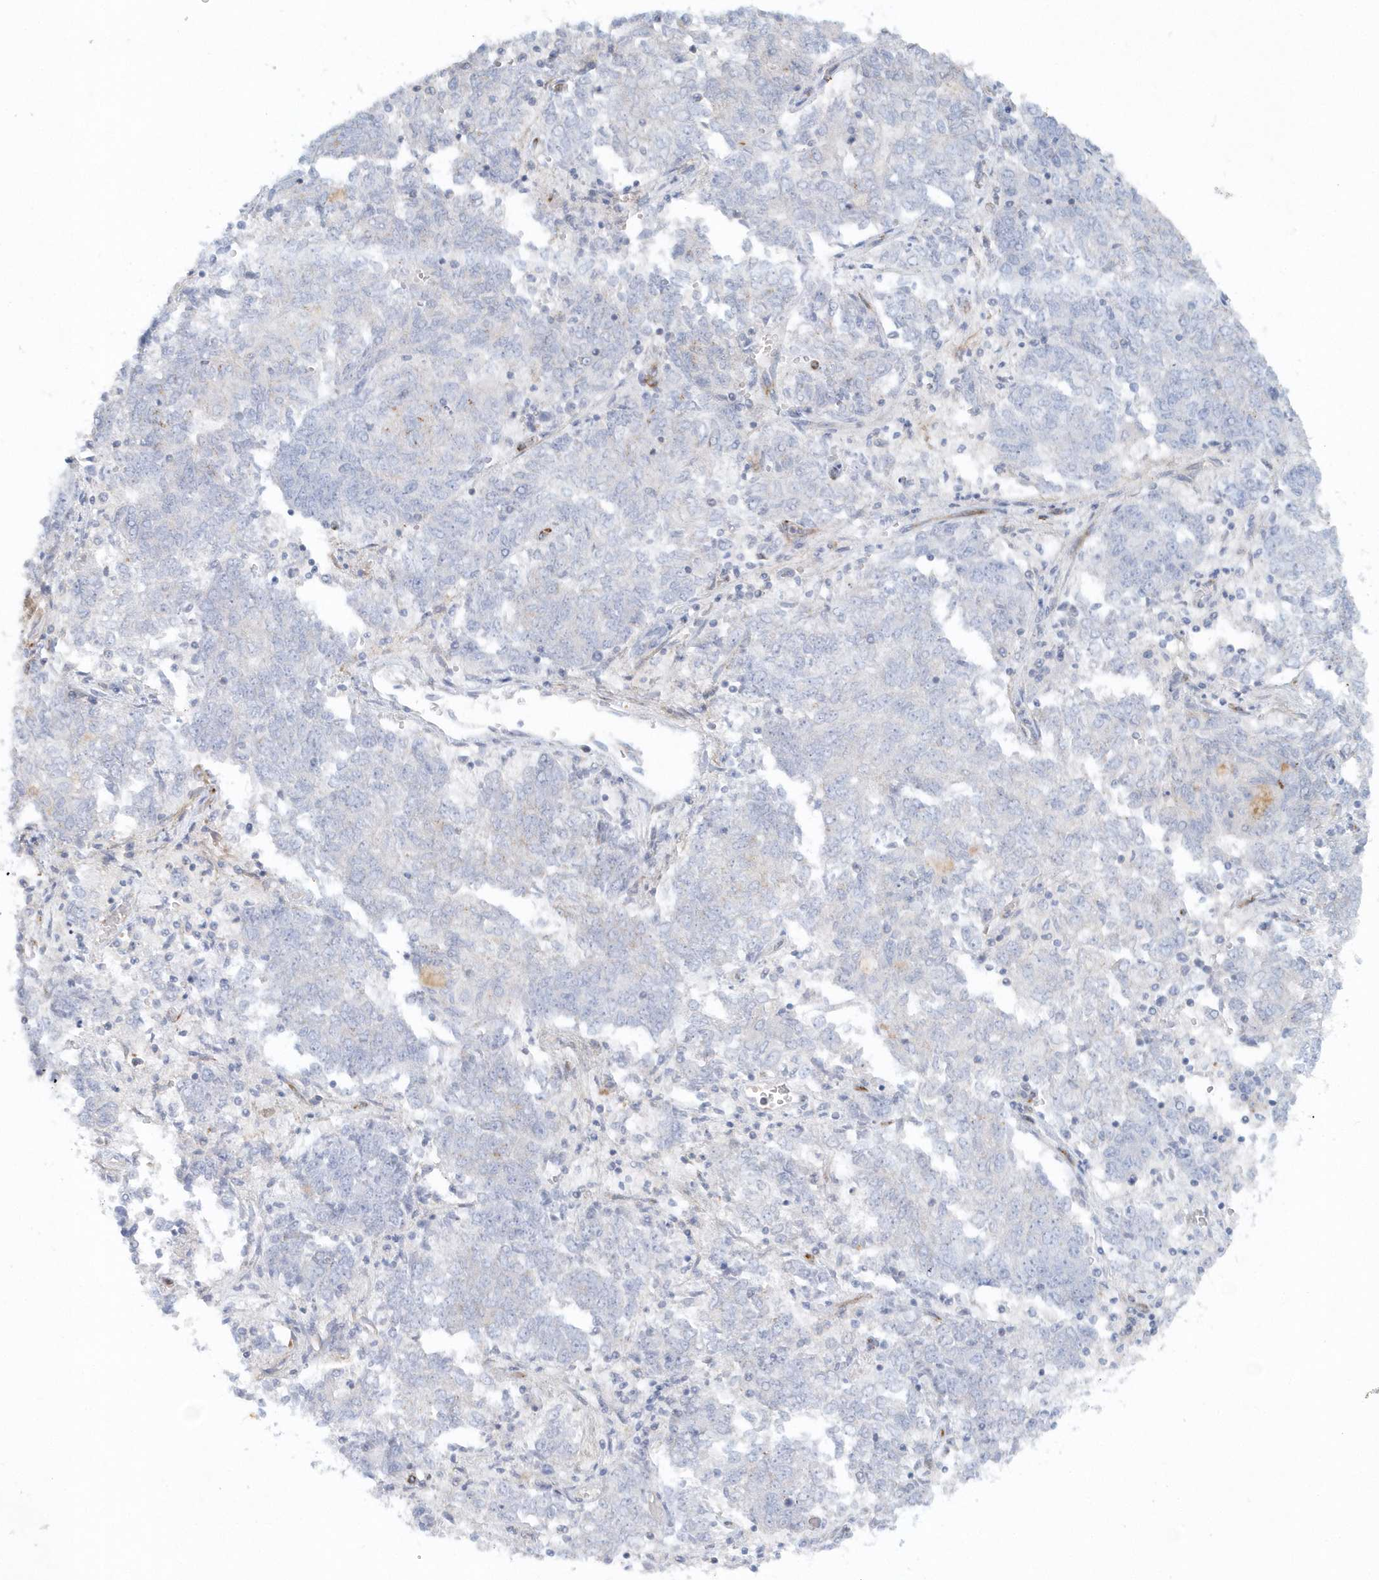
{"staining": {"intensity": "negative", "quantity": "none", "location": "none"}, "tissue": "endometrial cancer", "cell_type": "Tumor cells", "image_type": "cancer", "snomed": [{"axis": "morphology", "description": "Adenocarcinoma, NOS"}, {"axis": "topography", "description": "Endometrium"}], "caption": "A high-resolution image shows IHC staining of endometrial cancer (adenocarcinoma), which reveals no significant expression in tumor cells.", "gene": "DNAH1", "patient": {"sex": "female", "age": 80}}